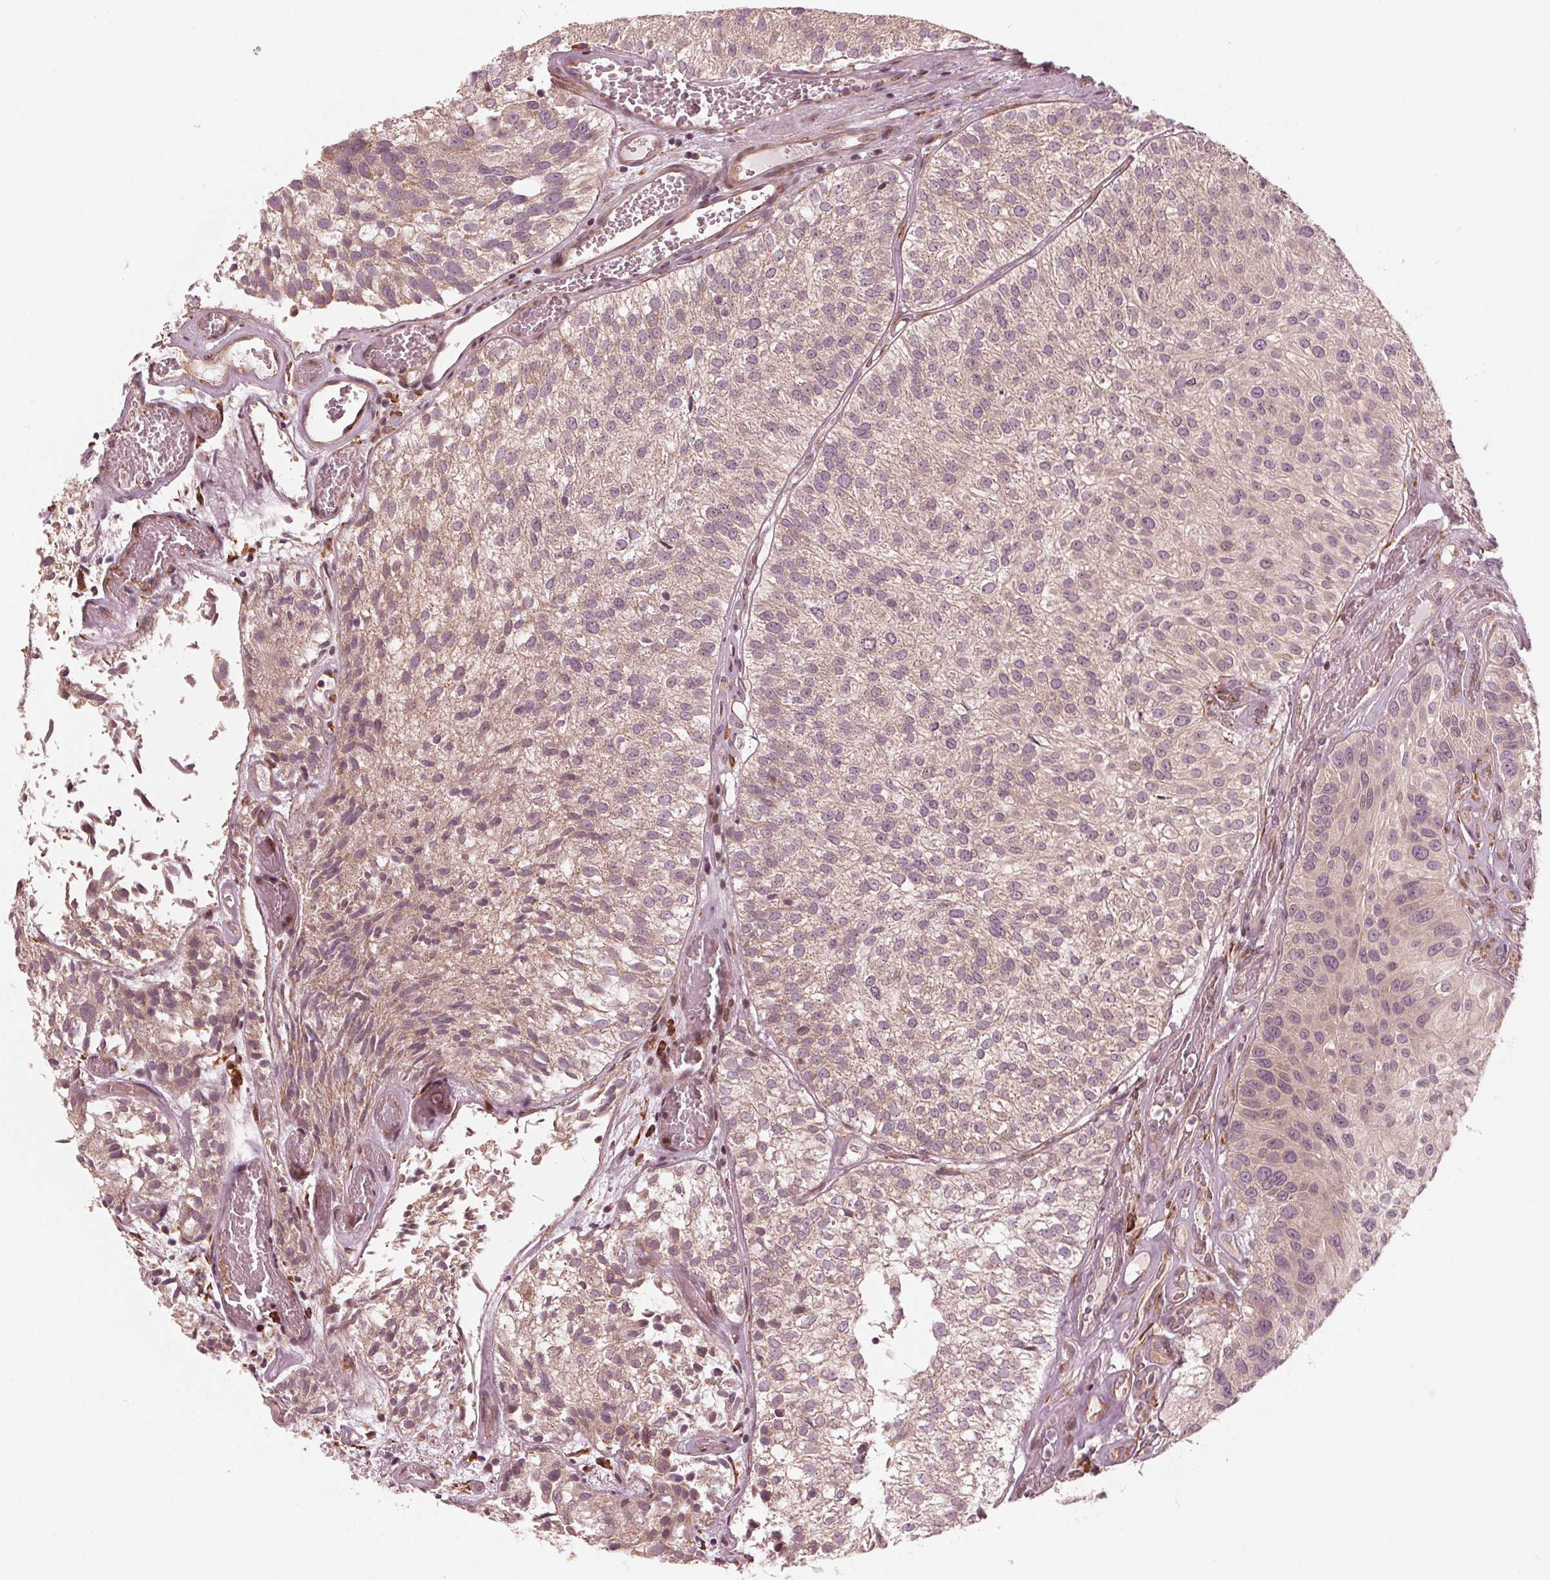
{"staining": {"intensity": "weak", "quantity": ">75%", "location": "cytoplasmic/membranous"}, "tissue": "urothelial cancer", "cell_type": "Tumor cells", "image_type": "cancer", "snomed": [{"axis": "morphology", "description": "Urothelial carcinoma, Low grade"}, {"axis": "topography", "description": "Urinary bladder"}], "caption": "This photomicrograph exhibits urothelial cancer stained with immunohistochemistry (IHC) to label a protein in brown. The cytoplasmic/membranous of tumor cells show weak positivity for the protein. Nuclei are counter-stained blue.", "gene": "CMIP", "patient": {"sex": "female", "age": 87}}